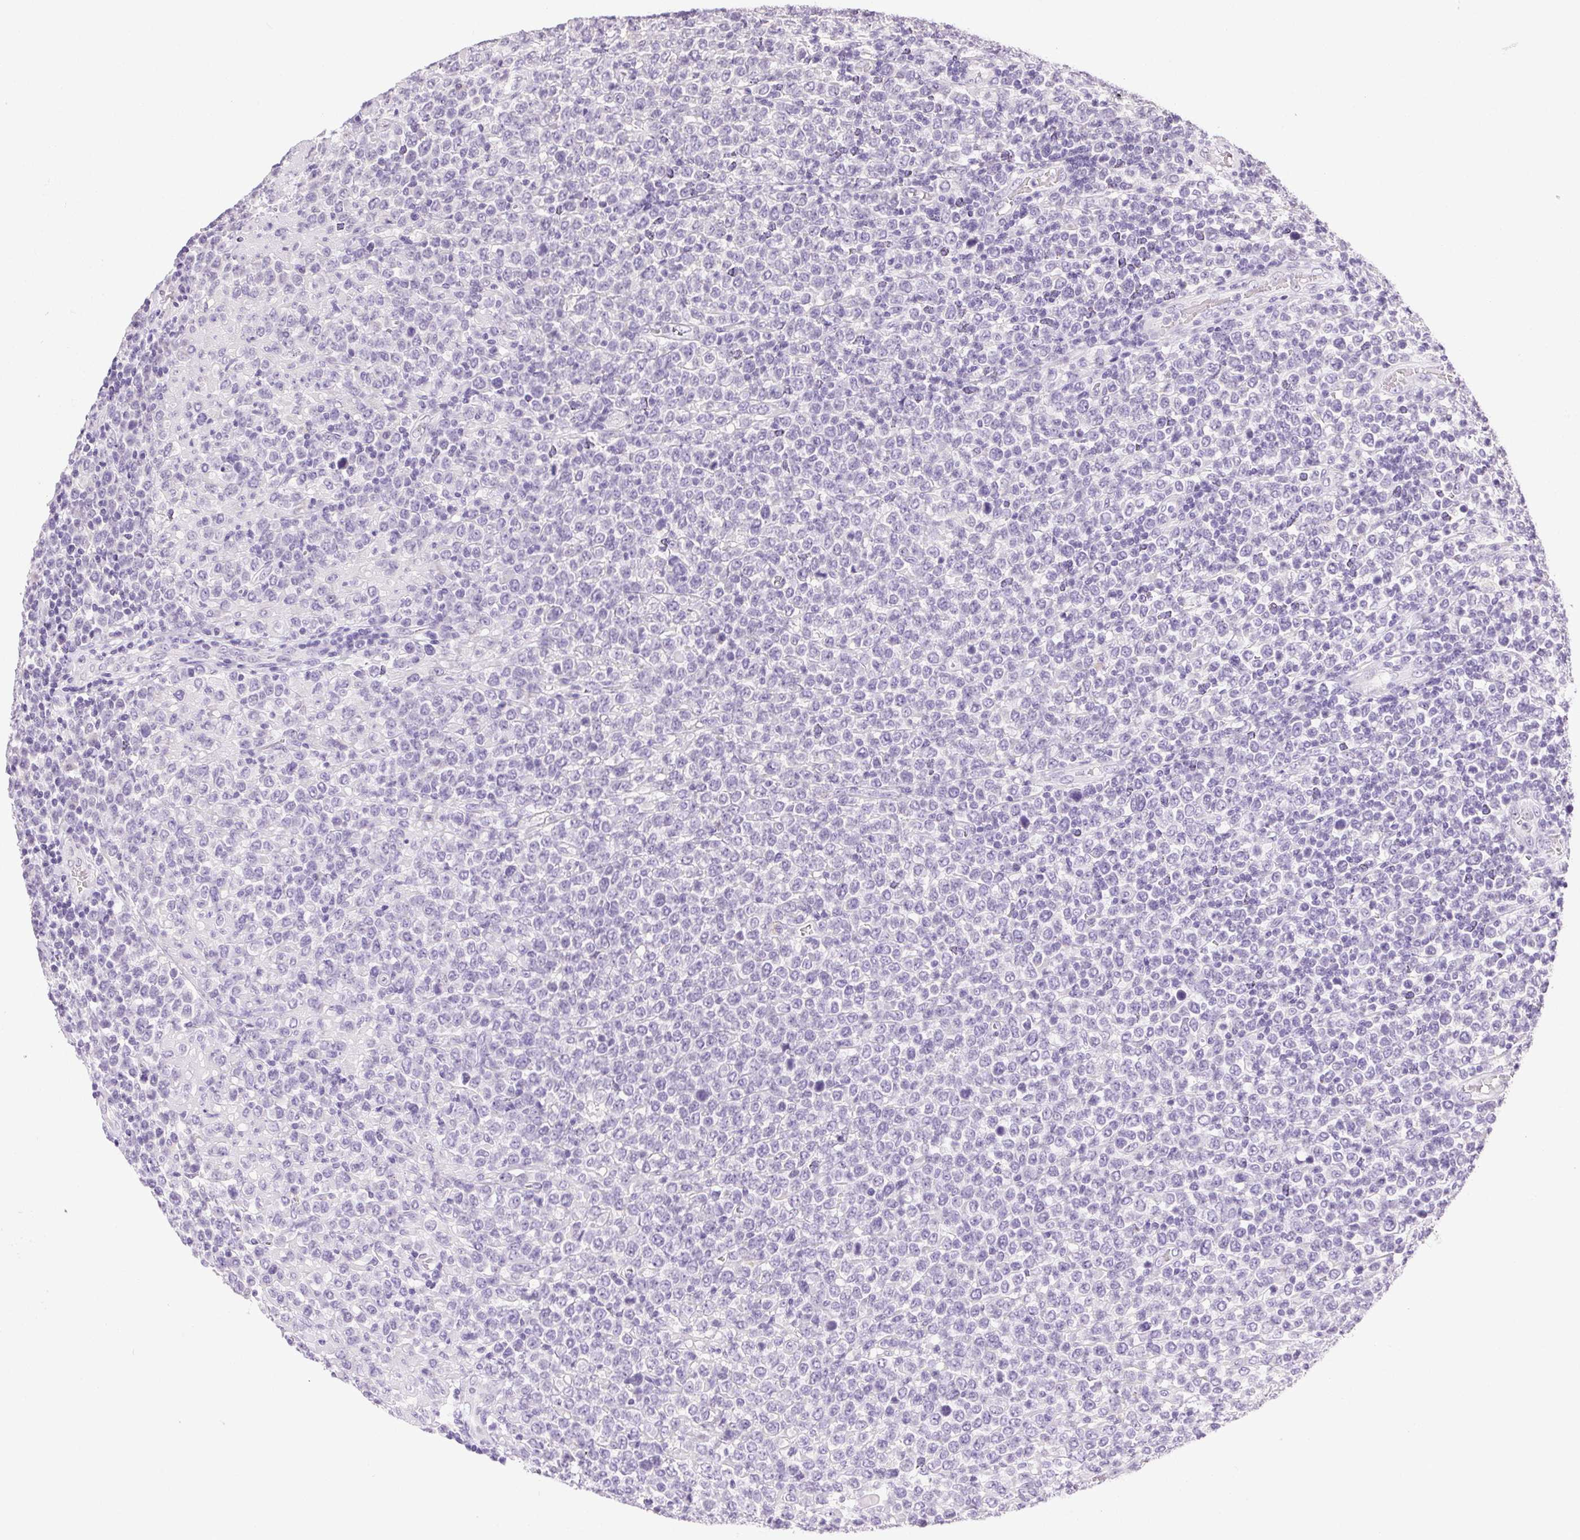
{"staining": {"intensity": "negative", "quantity": "none", "location": "none"}, "tissue": "lymphoma", "cell_type": "Tumor cells", "image_type": "cancer", "snomed": [{"axis": "morphology", "description": "Malignant lymphoma, non-Hodgkin's type, High grade"}, {"axis": "topography", "description": "Soft tissue"}], "caption": "IHC of malignant lymphoma, non-Hodgkin's type (high-grade) displays no positivity in tumor cells.", "gene": "CLDN10", "patient": {"sex": "female", "age": 56}}